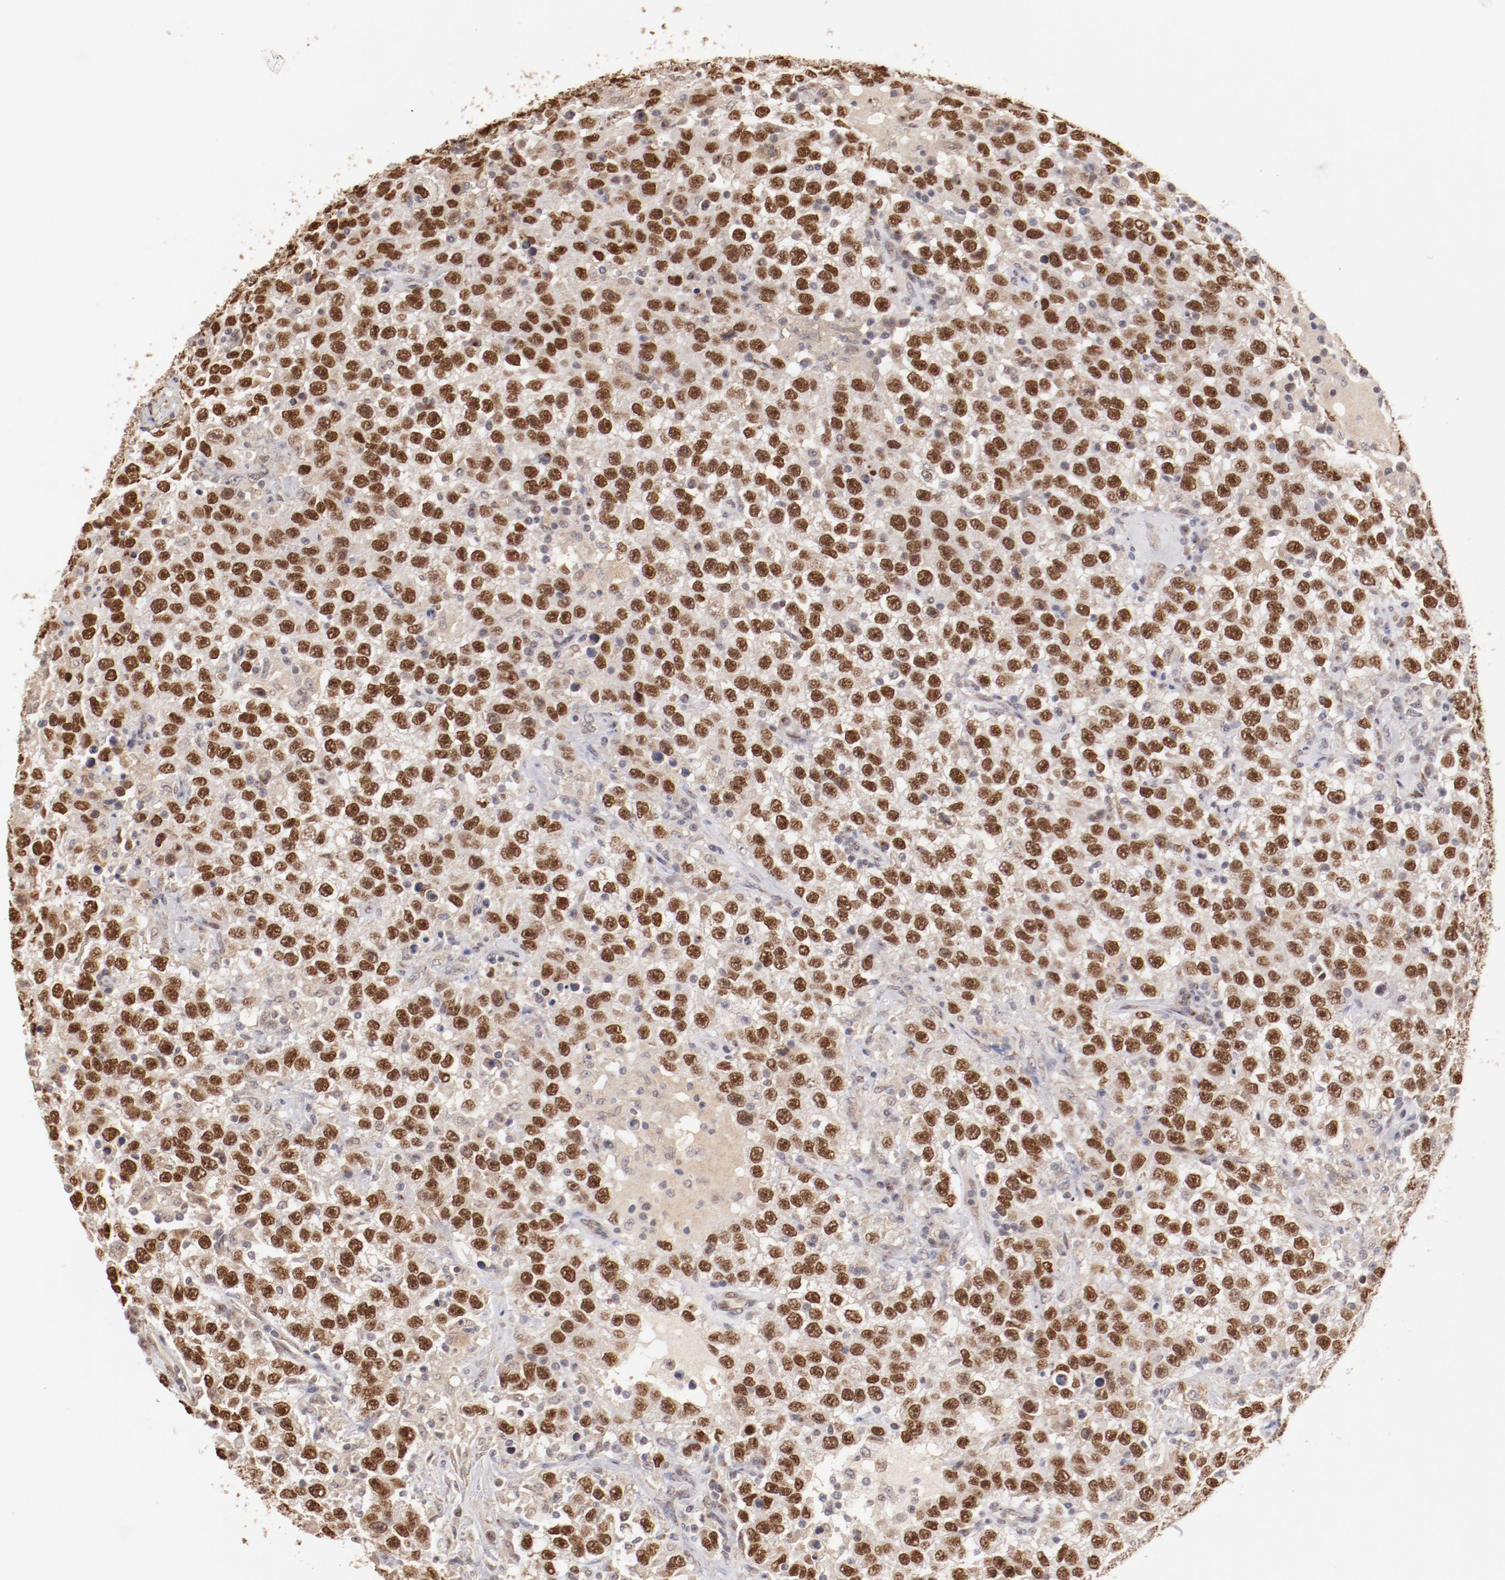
{"staining": {"intensity": "strong", "quantity": ">75%", "location": "cytoplasmic/membranous,nuclear"}, "tissue": "testis cancer", "cell_type": "Tumor cells", "image_type": "cancer", "snomed": [{"axis": "morphology", "description": "Seminoma, NOS"}, {"axis": "topography", "description": "Testis"}], "caption": "Immunohistochemical staining of testis seminoma displays strong cytoplasmic/membranous and nuclear protein positivity in about >75% of tumor cells.", "gene": "NFE2", "patient": {"sex": "male", "age": 41}}